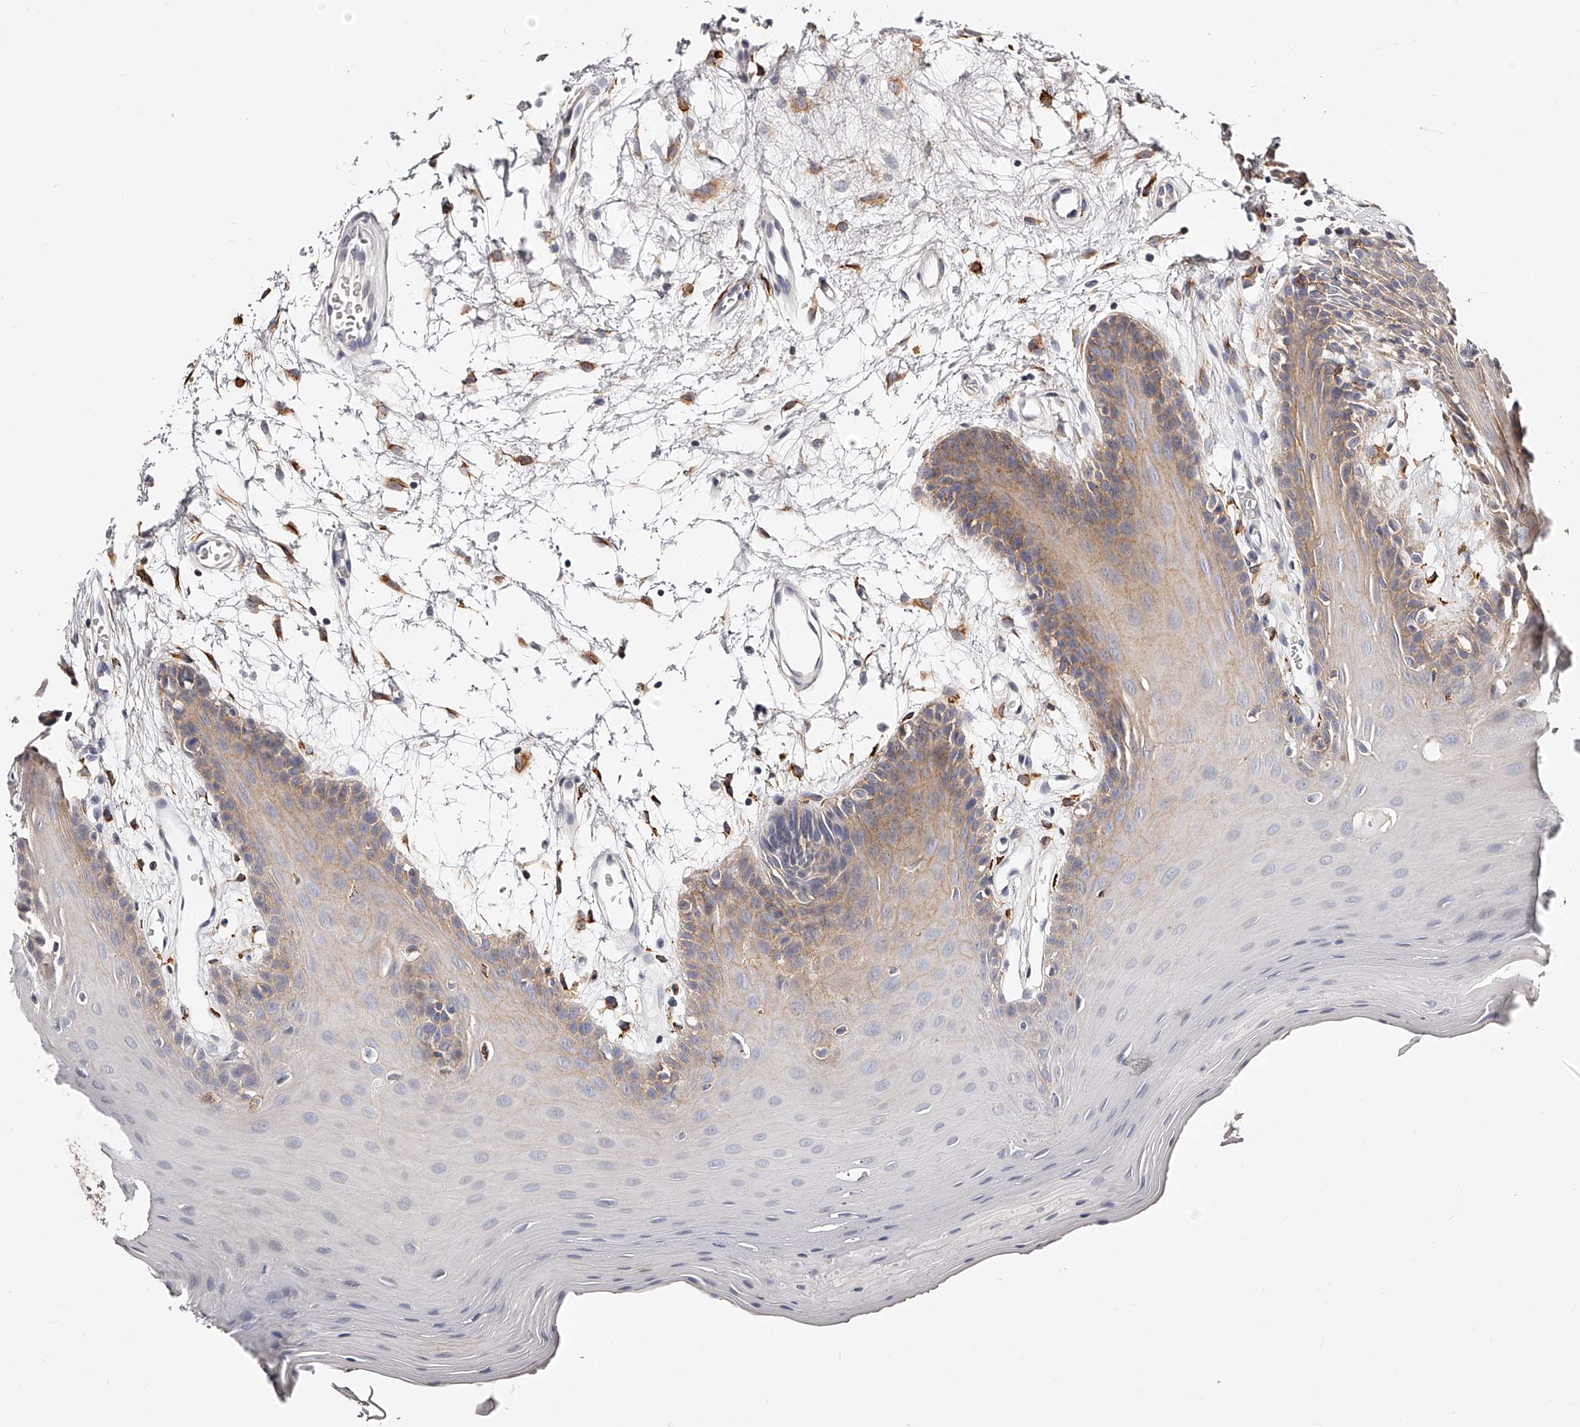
{"staining": {"intensity": "weak", "quantity": "25%-75%", "location": "cytoplasmic/membranous"}, "tissue": "oral mucosa", "cell_type": "Squamous epithelial cells", "image_type": "normal", "snomed": [{"axis": "morphology", "description": "Normal tissue, NOS"}, {"axis": "morphology", "description": "Squamous cell carcinoma, NOS"}, {"axis": "topography", "description": "Skeletal muscle"}, {"axis": "topography", "description": "Oral tissue"}, {"axis": "topography", "description": "Salivary gland"}, {"axis": "topography", "description": "Head-Neck"}], "caption": "Immunohistochemical staining of benign oral mucosa shows 25%-75% levels of weak cytoplasmic/membranous protein positivity in about 25%-75% of squamous epithelial cells. The staining is performed using DAB brown chromogen to label protein expression. The nuclei are counter-stained blue using hematoxylin.", "gene": "CD82", "patient": {"sex": "male", "age": 54}}